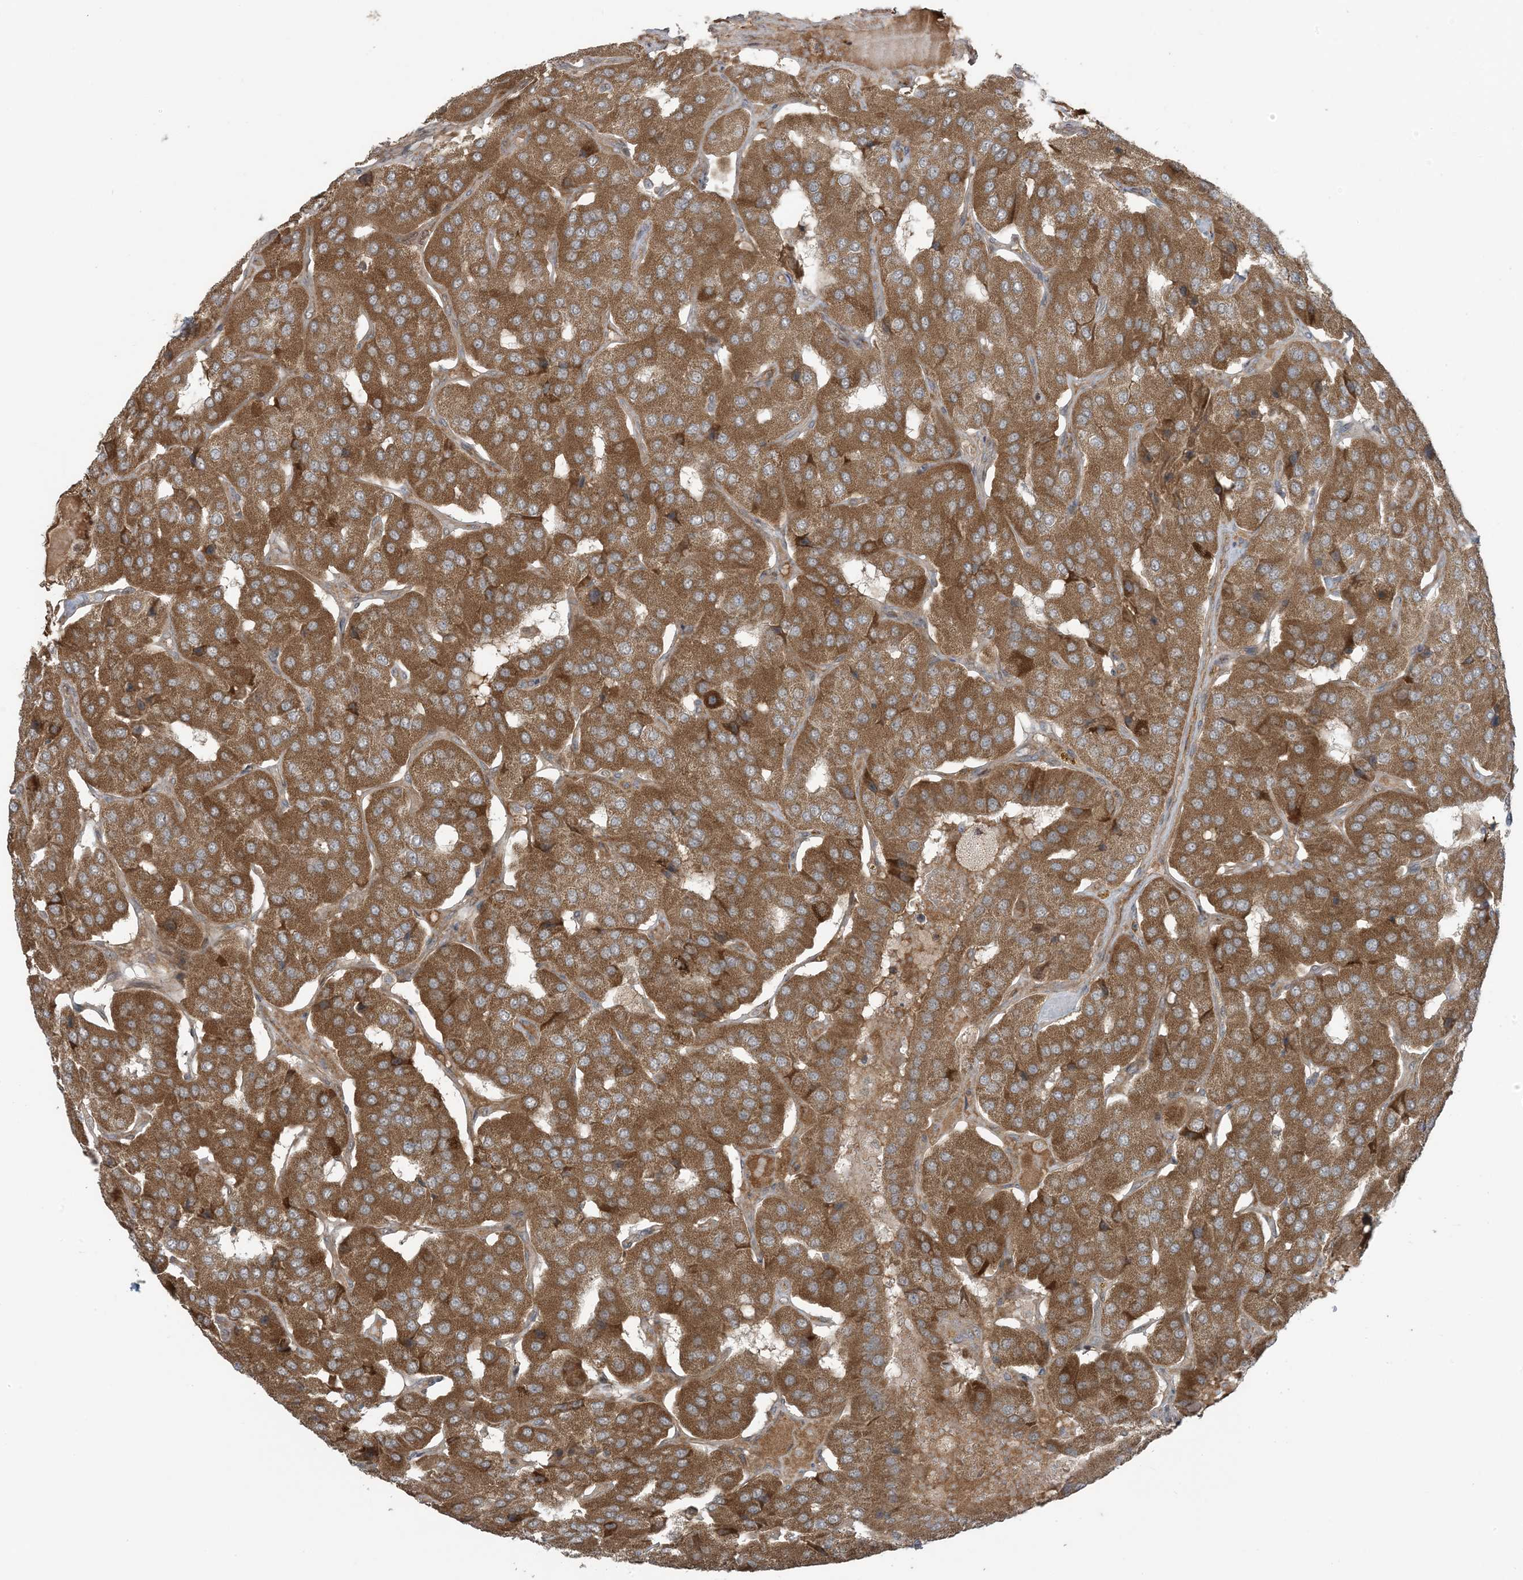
{"staining": {"intensity": "strong", "quantity": ">75%", "location": "cytoplasmic/membranous"}, "tissue": "parathyroid gland", "cell_type": "Glandular cells", "image_type": "normal", "snomed": [{"axis": "morphology", "description": "Normal tissue, NOS"}, {"axis": "morphology", "description": "Adenoma, NOS"}, {"axis": "topography", "description": "Parathyroid gland"}], "caption": "A high-resolution micrograph shows IHC staining of unremarkable parathyroid gland, which displays strong cytoplasmic/membranous expression in approximately >75% of glandular cells.", "gene": "PHLDB2", "patient": {"sex": "female", "age": 86}}